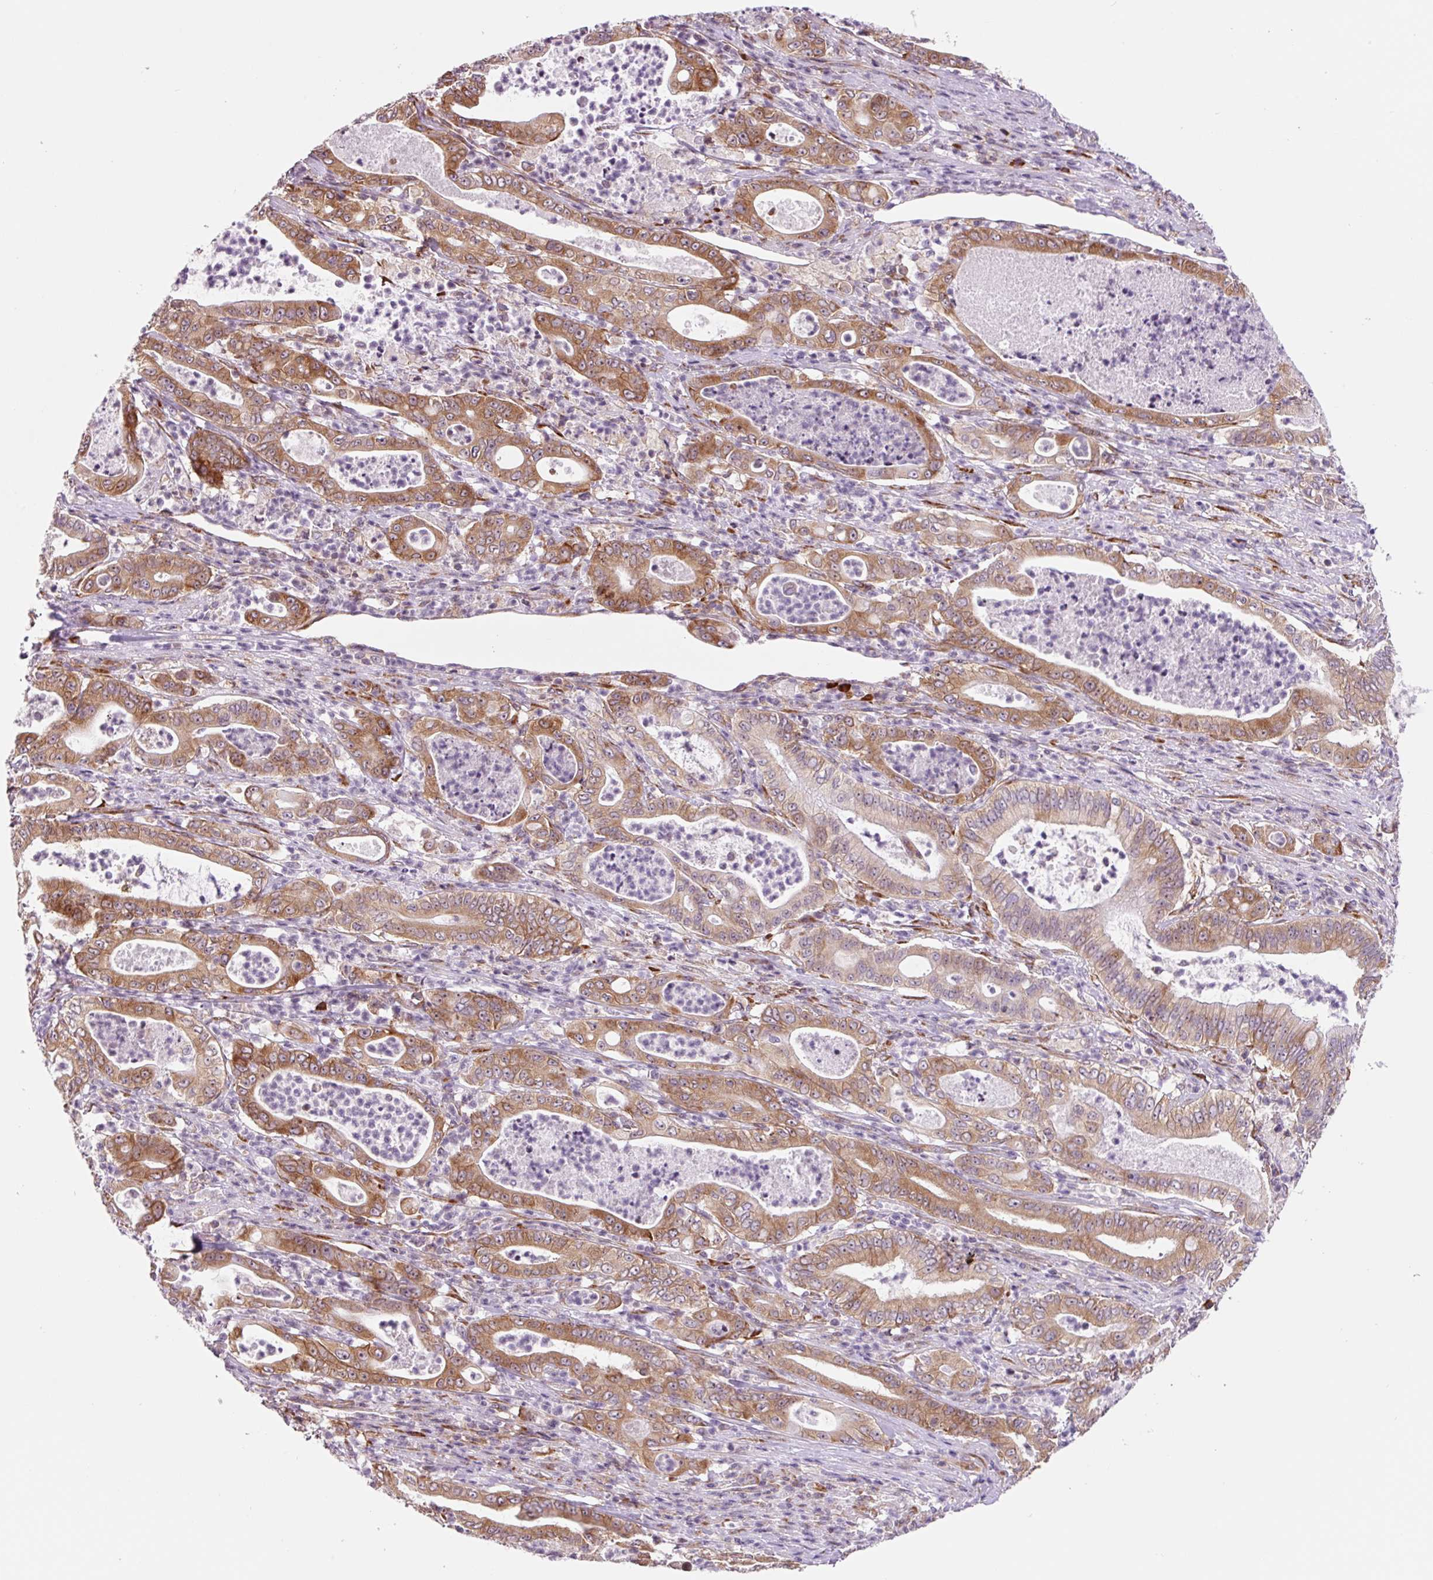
{"staining": {"intensity": "moderate", "quantity": ">75%", "location": "cytoplasmic/membranous"}, "tissue": "pancreatic cancer", "cell_type": "Tumor cells", "image_type": "cancer", "snomed": [{"axis": "morphology", "description": "Adenocarcinoma, NOS"}, {"axis": "topography", "description": "Pancreas"}], "caption": "A high-resolution histopathology image shows IHC staining of pancreatic cancer (adenocarcinoma), which reveals moderate cytoplasmic/membranous expression in approximately >75% of tumor cells.", "gene": "RPL41", "patient": {"sex": "male", "age": 71}}